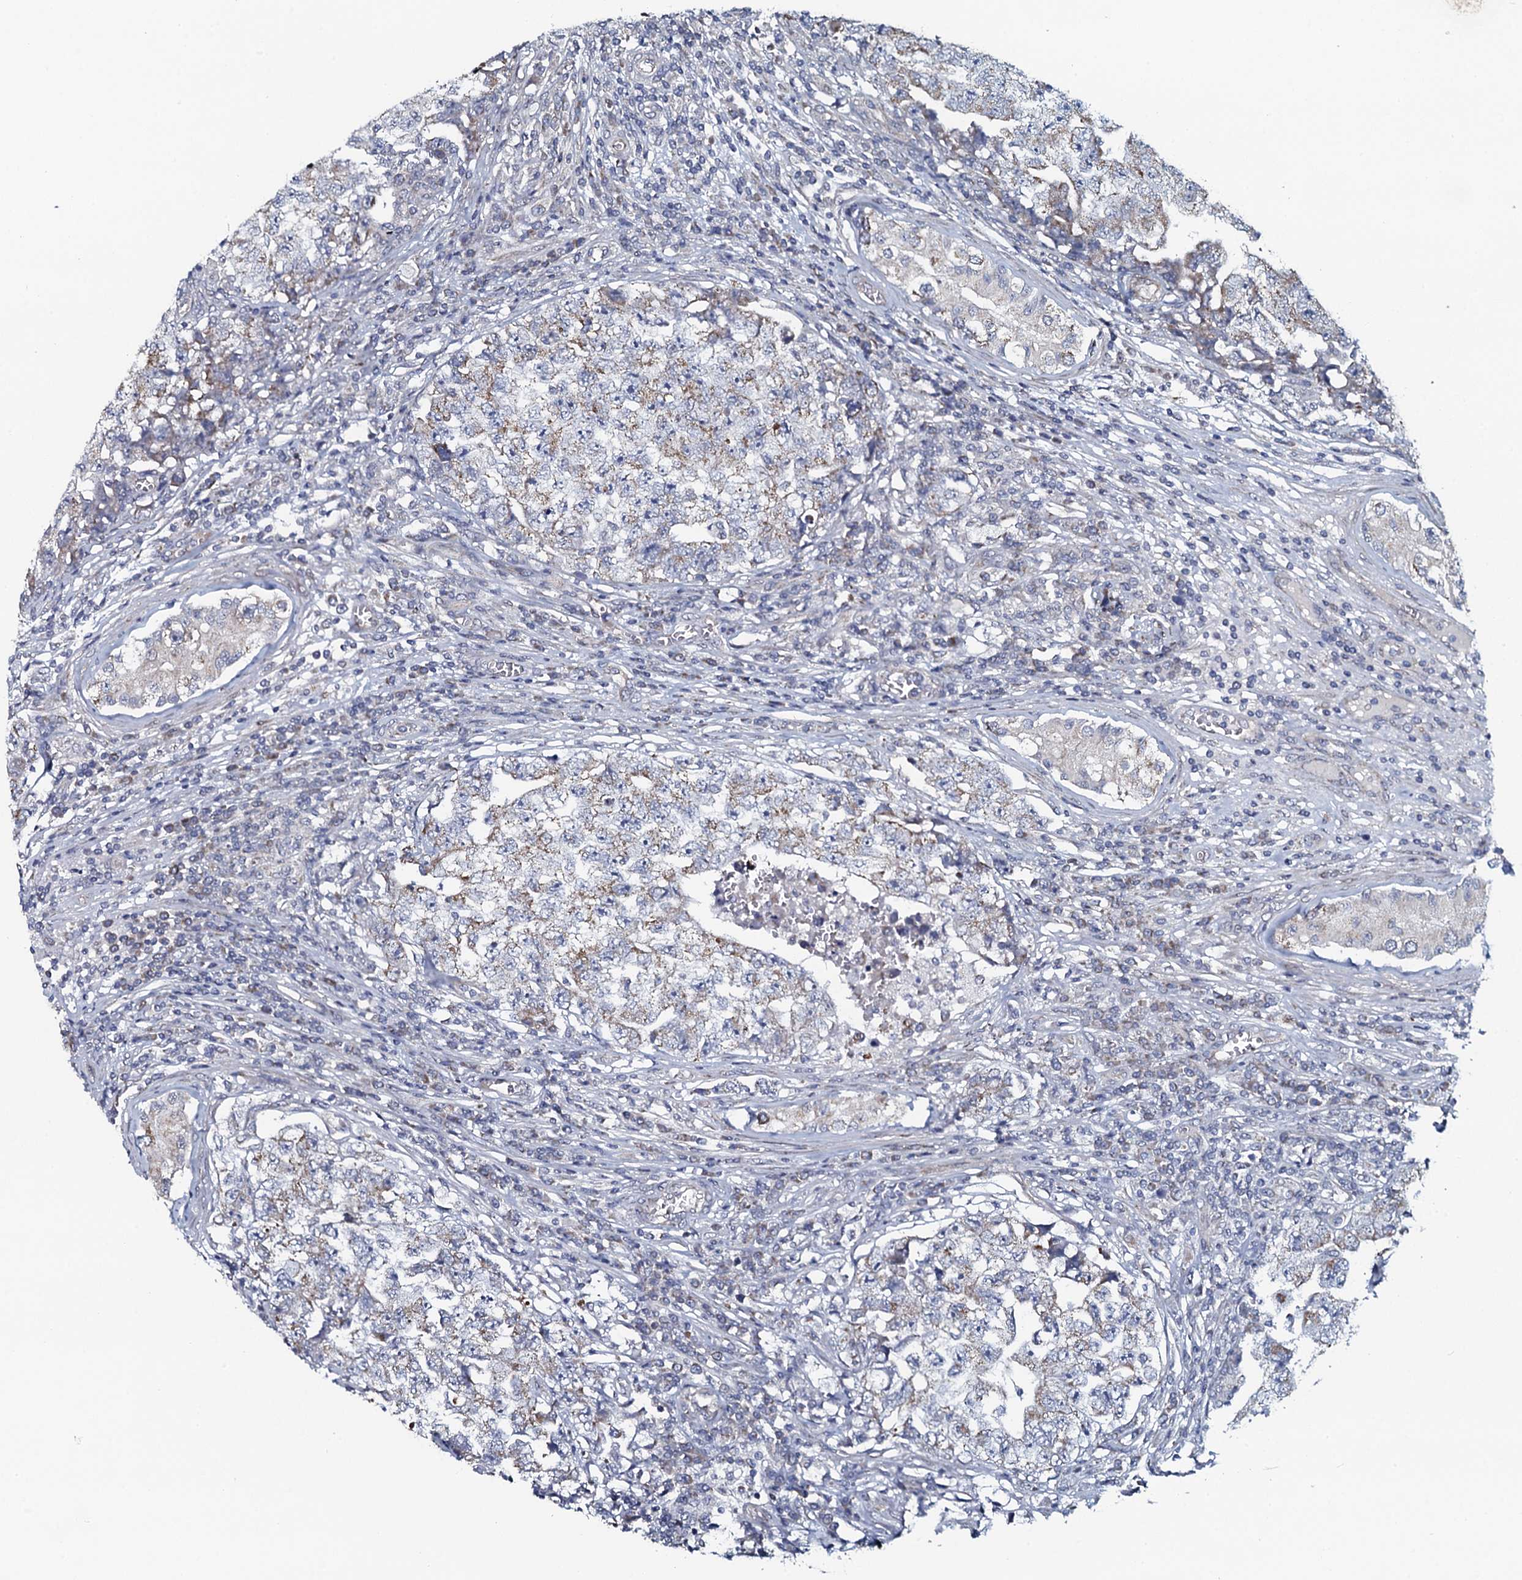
{"staining": {"intensity": "weak", "quantity": "<25%", "location": "cytoplasmic/membranous"}, "tissue": "testis cancer", "cell_type": "Tumor cells", "image_type": "cancer", "snomed": [{"axis": "morphology", "description": "Carcinoma, Embryonal, NOS"}, {"axis": "topography", "description": "Testis"}], "caption": "This is an IHC photomicrograph of embryonal carcinoma (testis). There is no staining in tumor cells.", "gene": "KCTD4", "patient": {"sex": "male", "age": 17}}